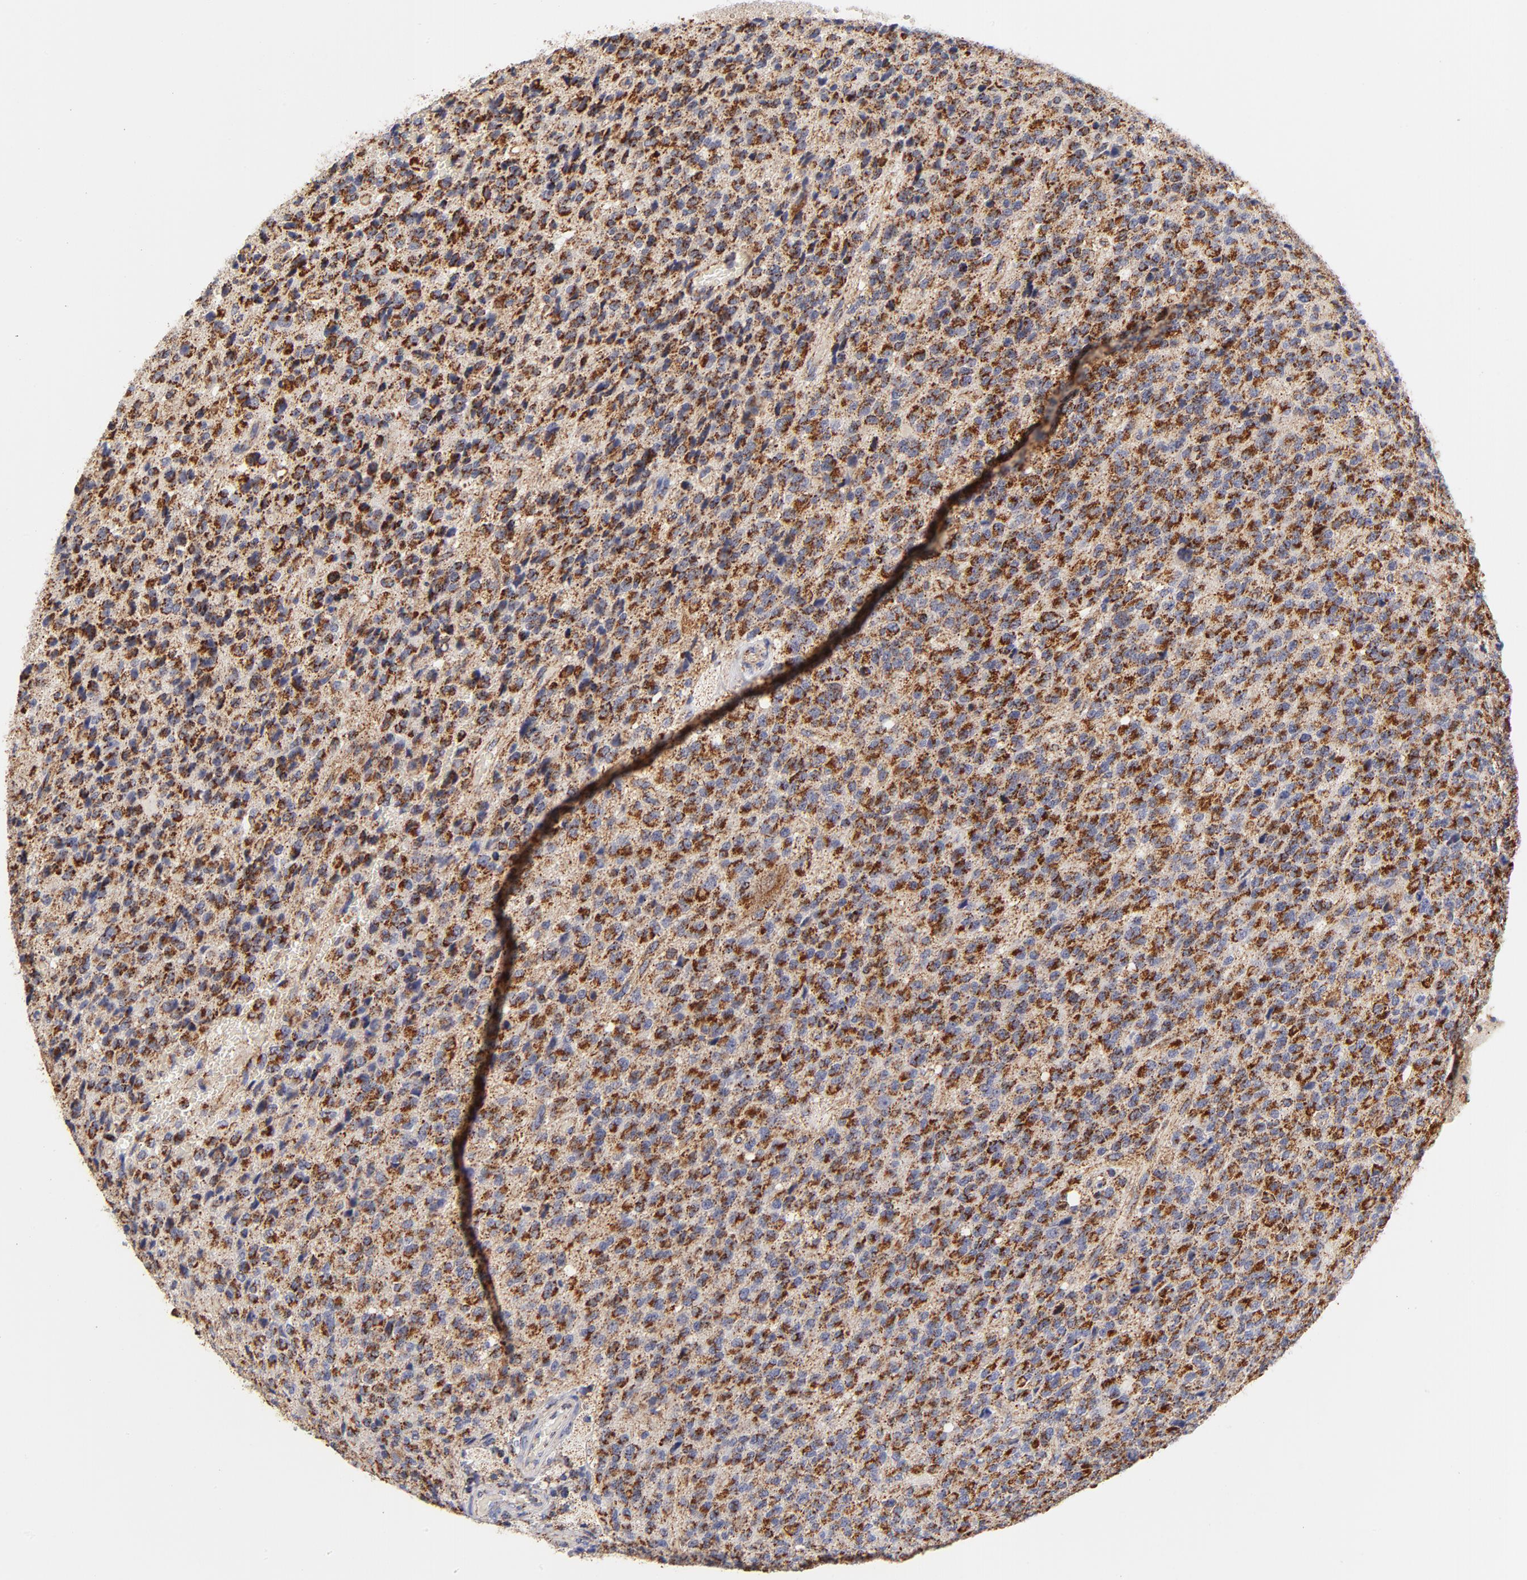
{"staining": {"intensity": "strong", "quantity": ">75%", "location": "cytoplasmic/membranous"}, "tissue": "glioma", "cell_type": "Tumor cells", "image_type": "cancer", "snomed": [{"axis": "morphology", "description": "Glioma, malignant, High grade"}, {"axis": "topography", "description": "pancreas cauda"}], "caption": "Glioma was stained to show a protein in brown. There is high levels of strong cytoplasmic/membranous staining in about >75% of tumor cells. (Stains: DAB (3,3'-diaminobenzidine) in brown, nuclei in blue, Microscopy: brightfield microscopy at high magnification).", "gene": "ECHS1", "patient": {"sex": "male", "age": 60}}